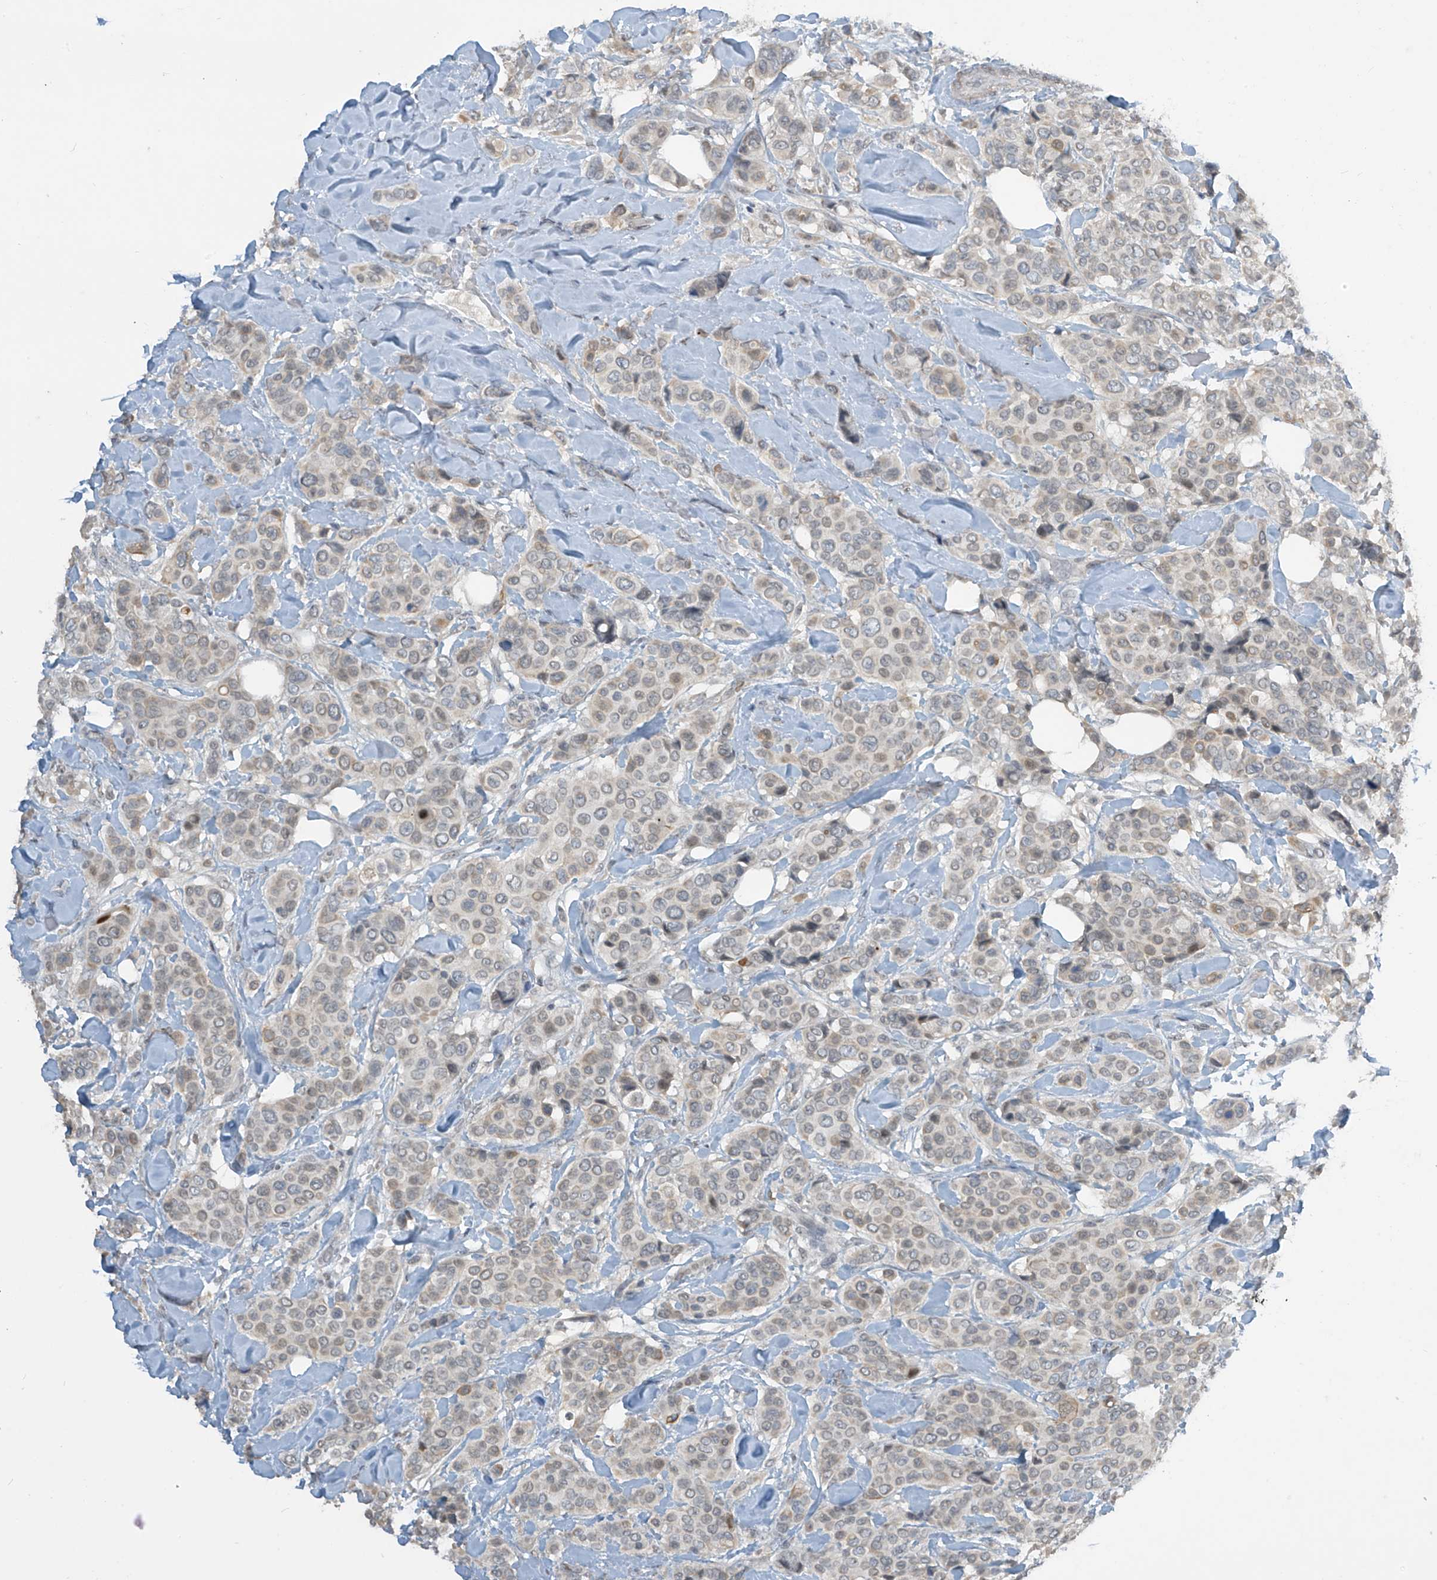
{"staining": {"intensity": "weak", "quantity": "25%-75%", "location": "cytoplasmic/membranous,nuclear"}, "tissue": "breast cancer", "cell_type": "Tumor cells", "image_type": "cancer", "snomed": [{"axis": "morphology", "description": "Lobular carcinoma"}, {"axis": "topography", "description": "Breast"}], "caption": "Weak cytoplasmic/membranous and nuclear expression is appreciated in approximately 25%-75% of tumor cells in breast cancer.", "gene": "METAP1D", "patient": {"sex": "female", "age": 51}}